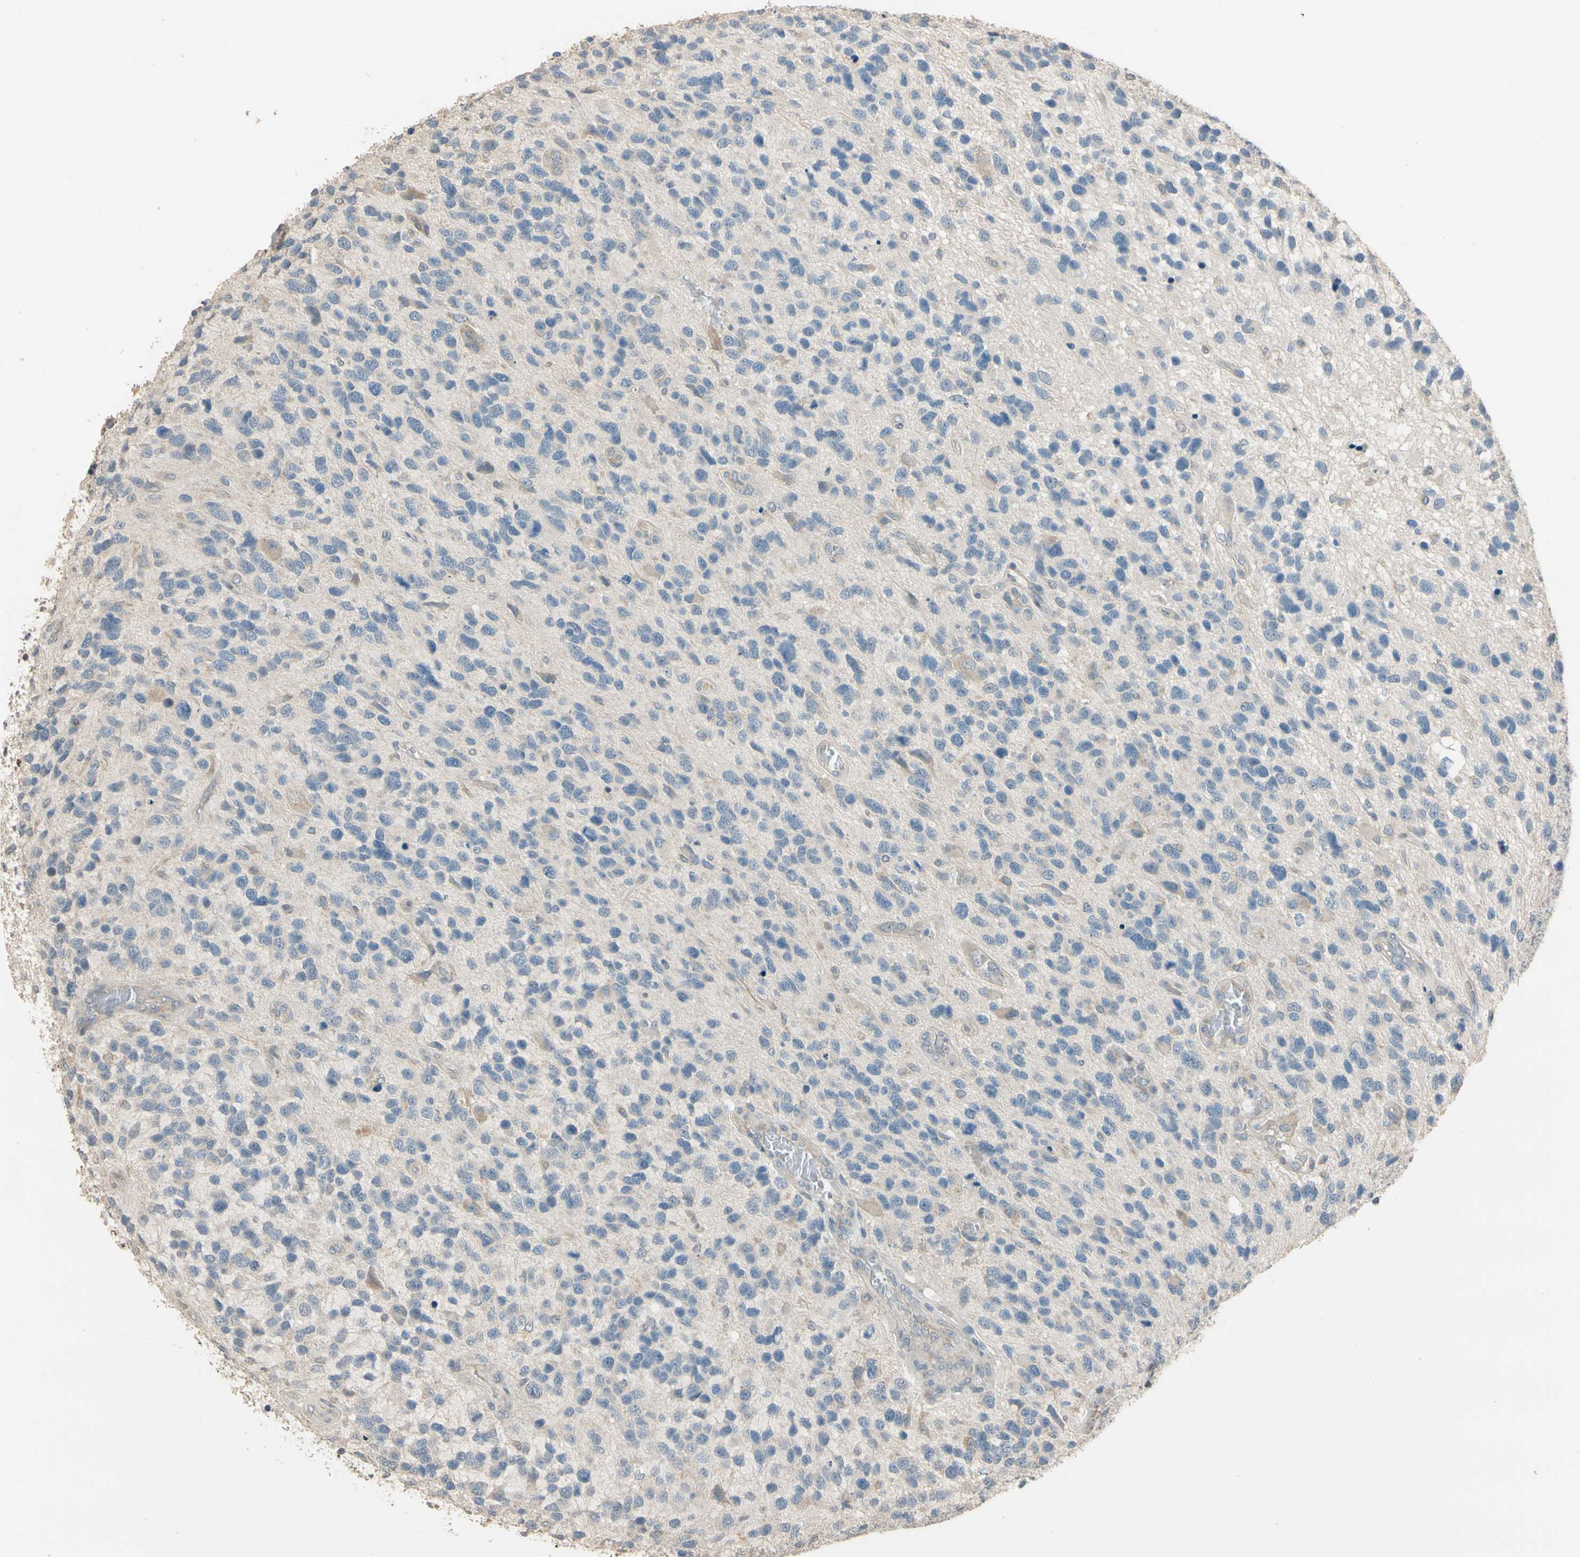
{"staining": {"intensity": "negative", "quantity": "none", "location": "none"}, "tissue": "glioma", "cell_type": "Tumor cells", "image_type": "cancer", "snomed": [{"axis": "morphology", "description": "Glioma, malignant, High grade"}, {"axis": "topography", "description": "Brain"}], "caption": "Micrograph shows no protein expression in tumor cells of glioma tissue.", "gene": "MAP3K7", "patient": {"sex": "female", "age": 58}}